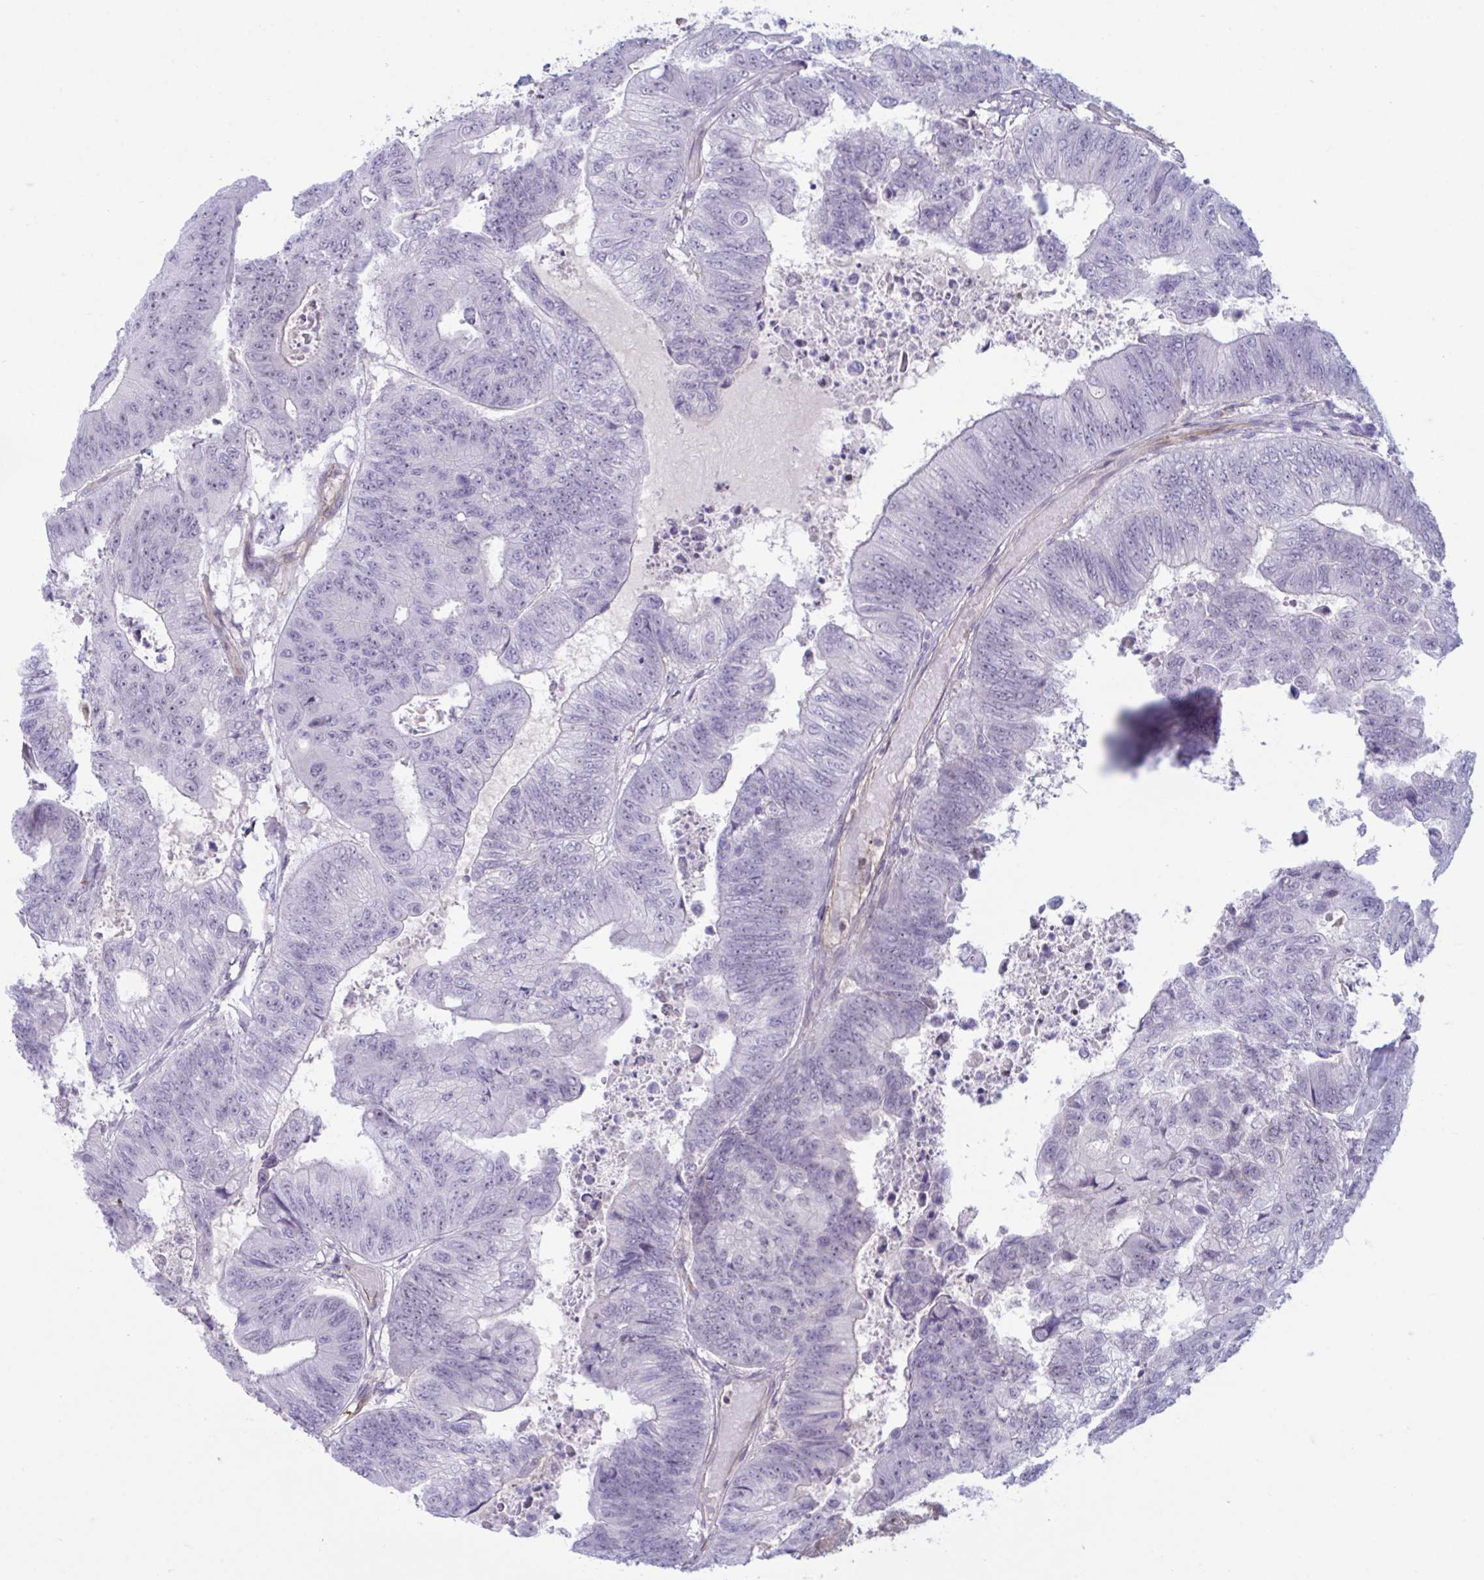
{"staining": {"intensity": "negative", "quantity": "none", "location": "none"}, "tissue": "colorectal cancer", "cell_type": "Tumor cells", "image_type": "cancer", "snomed": [{"axis": "morphology", "description": "Adenocarcinoma, NOS"}, {"axis": "topography", "description": "Colon"}], "caption": "Immunohistochemistry (IHC) of colorectal adenocarcinoma reveals no expression in tumor cells. Nuclei are stained in blue.", "gene": "PRRT4", "patient": {"sex": "female", "age": 48}}